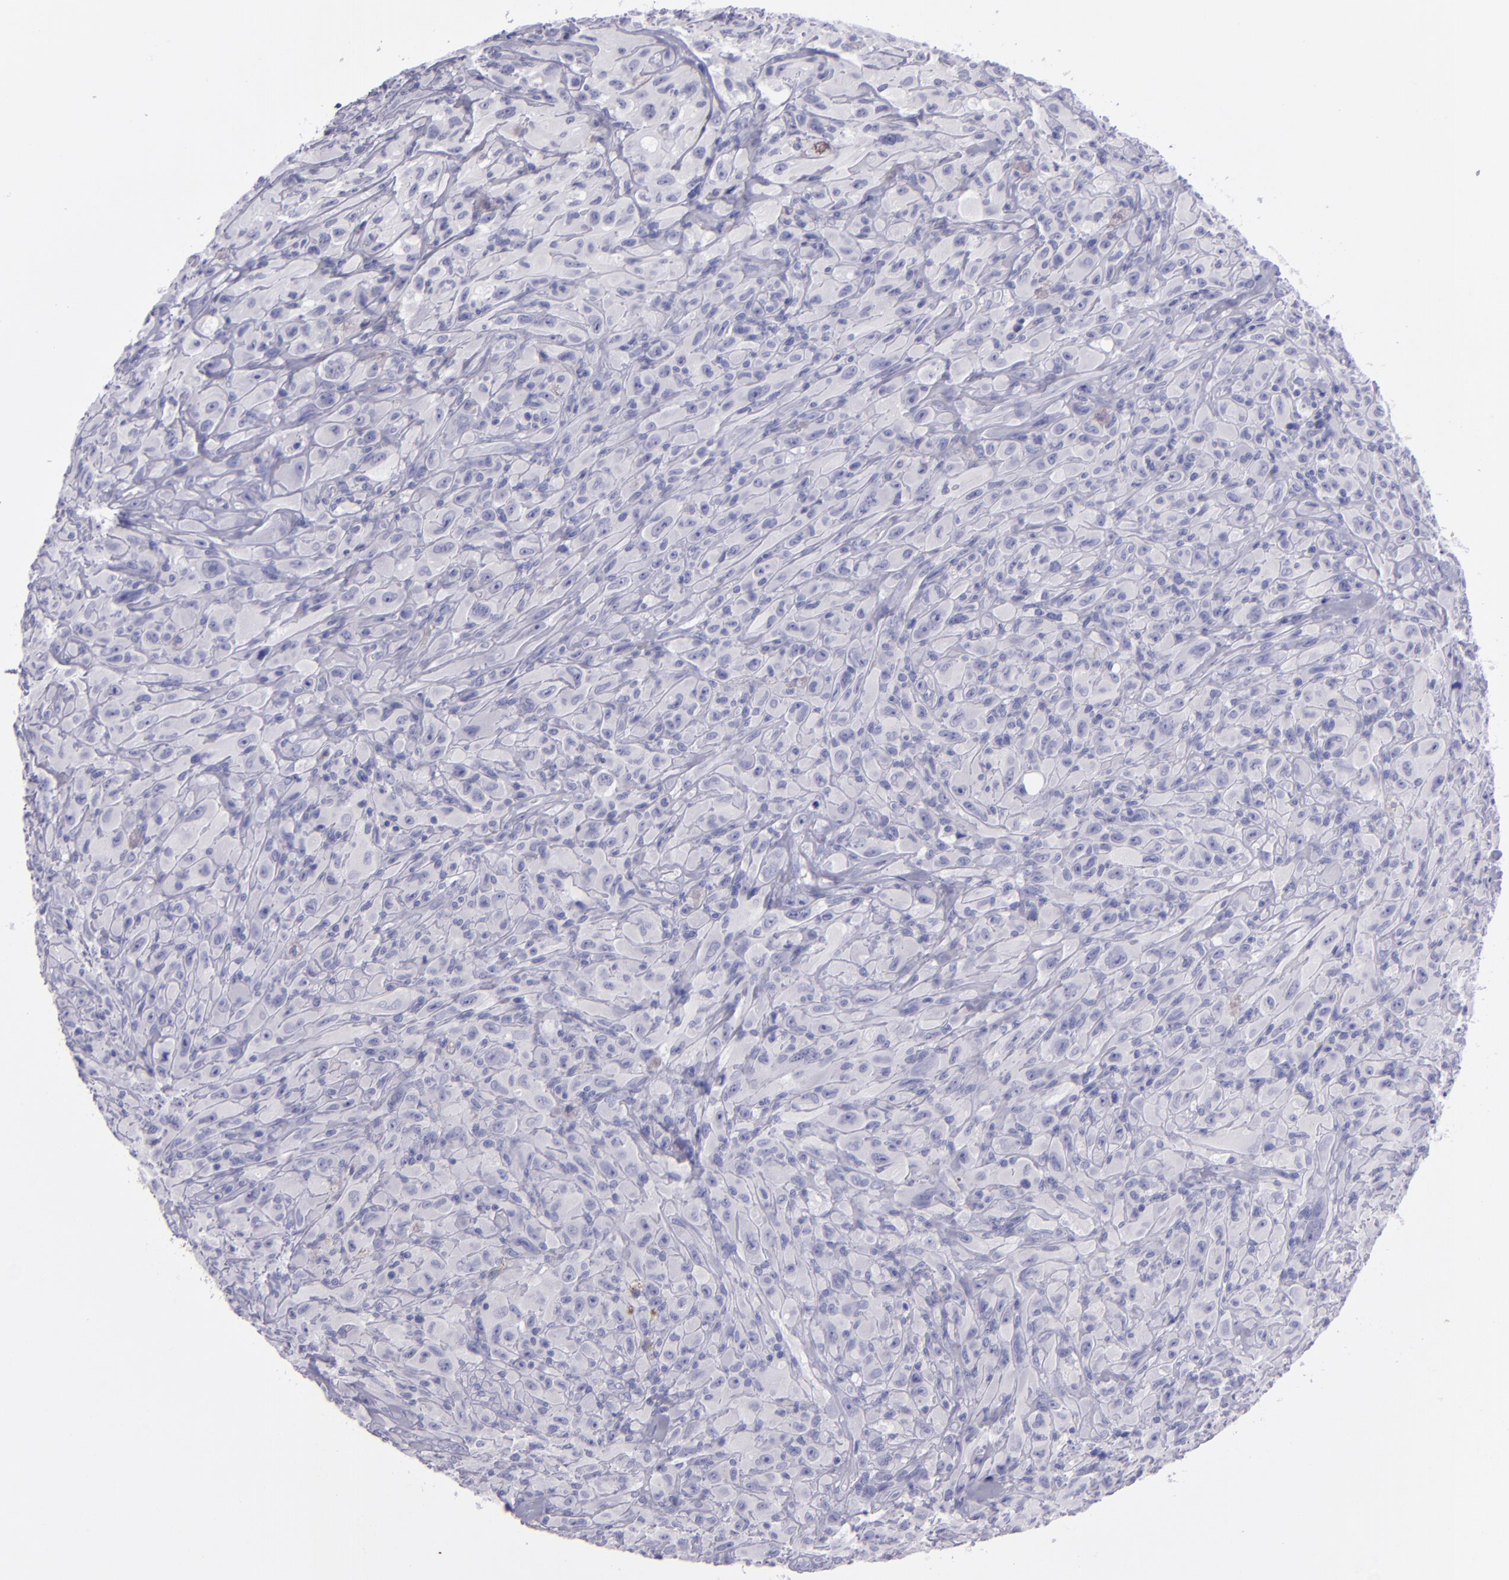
{"staining": {"intensity": "negative", "quantity": "none", "location": "none"}, "tissue": "glioma", "cell_type": "Tumor cells", "image_type": "cancer", "snomed": [{"axis": "morphology", "description": "Glioma, malignant, High grade"}, {"axis": "topography", "description": "Brain"}], "caption": "Immunohistochemical staining of human malignant glioma (high-grade) reveals no significant positivity in tumor cells.", "gene": "TNNT3", "patient": {"sex": "male", "age": 48}}